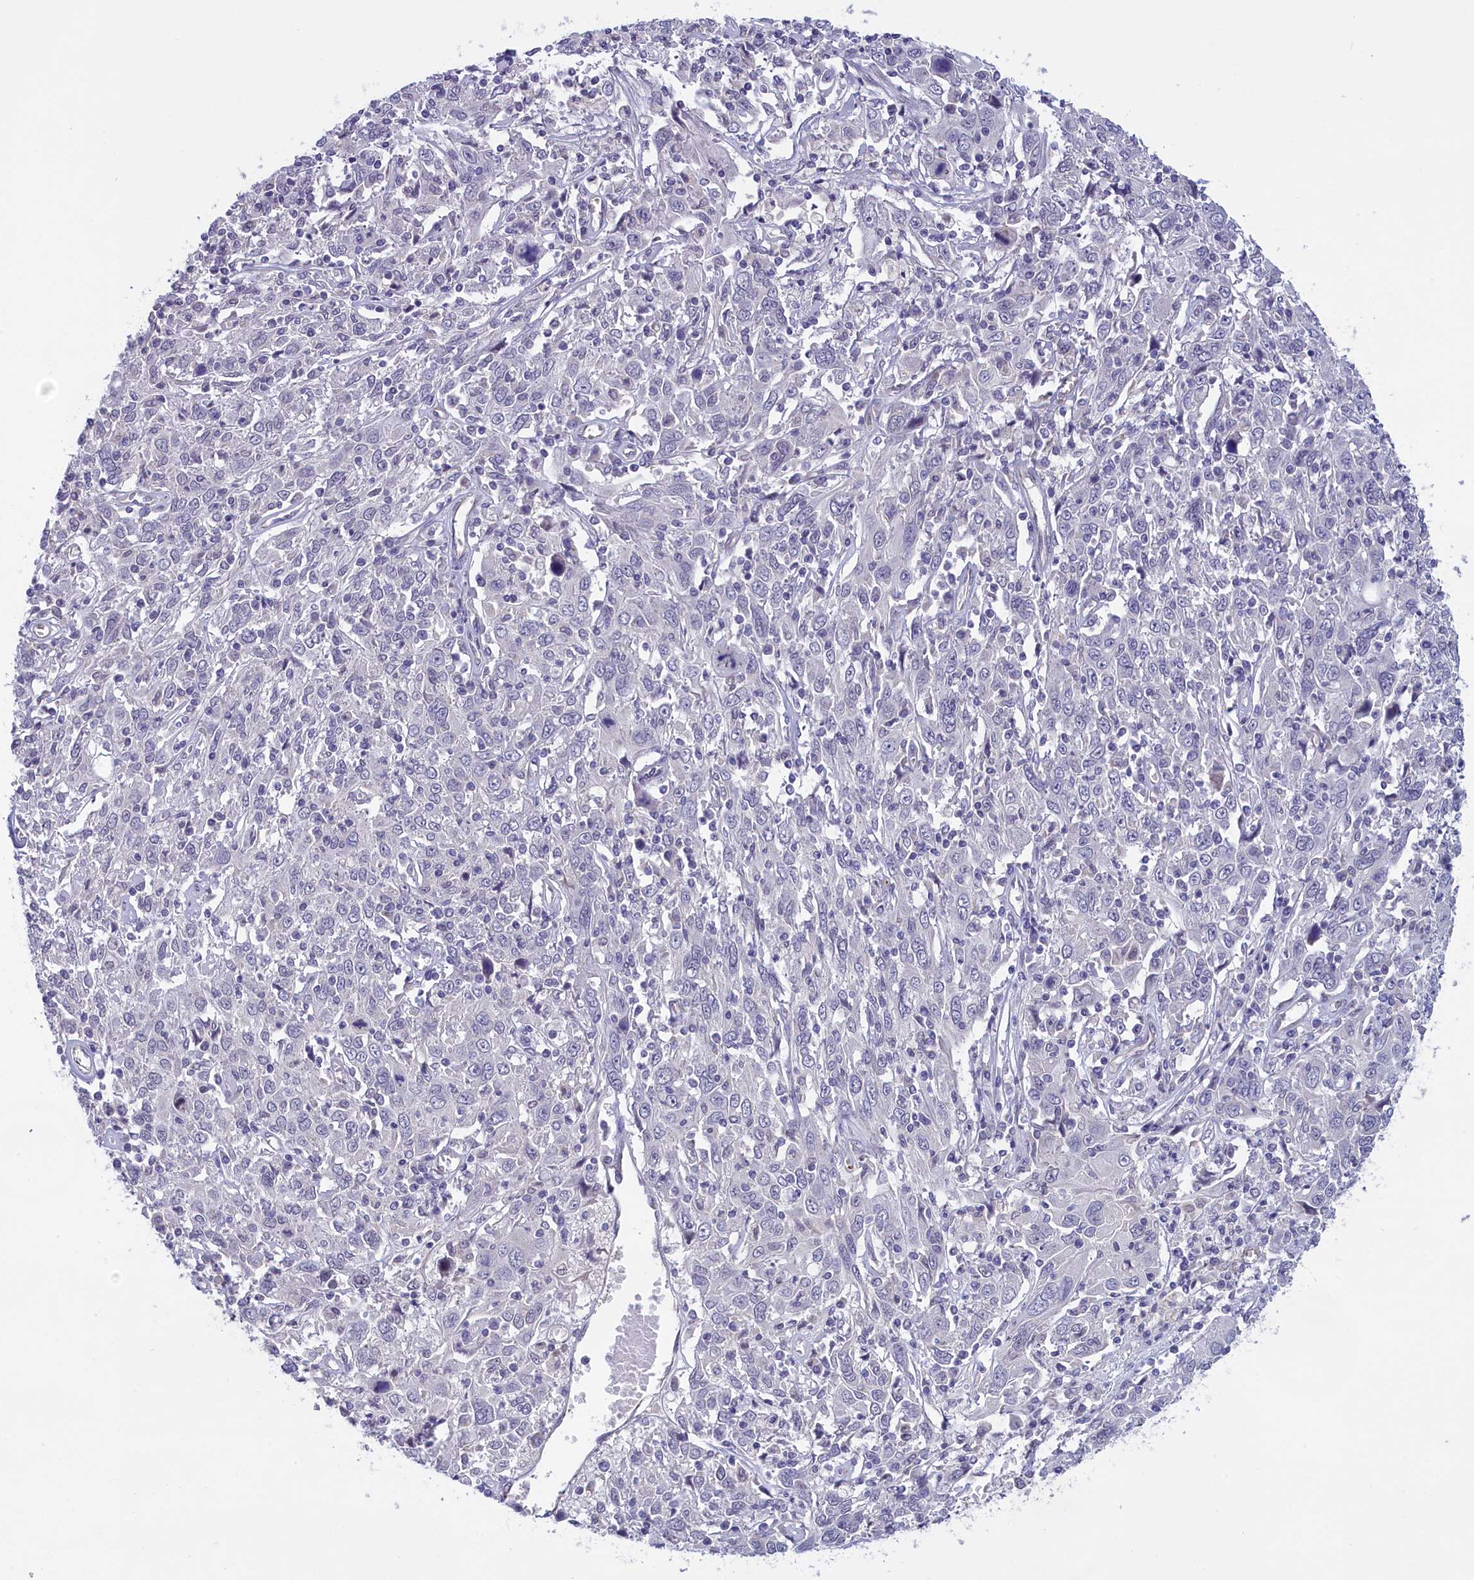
{"staining": {"intensity": "negative", "quantity": "none", "location": "none"}, "tissue": "cervical cancer", "cell_type": "Tumor cells", "image_type": "cancer", "snomed": [{"axis": "morphology", "description": "Squamous cell carcinoma, NOS"}, {"axis": "topography", "description": "Cervix"}], "caption": "Human cervical cancer (squamous cell carcinoma) stained for a protein using immunohistochemistry reveals no expression in tumor cells.", "gene": "IGFALS", "patient": {"sex": "female", "age": 46}}